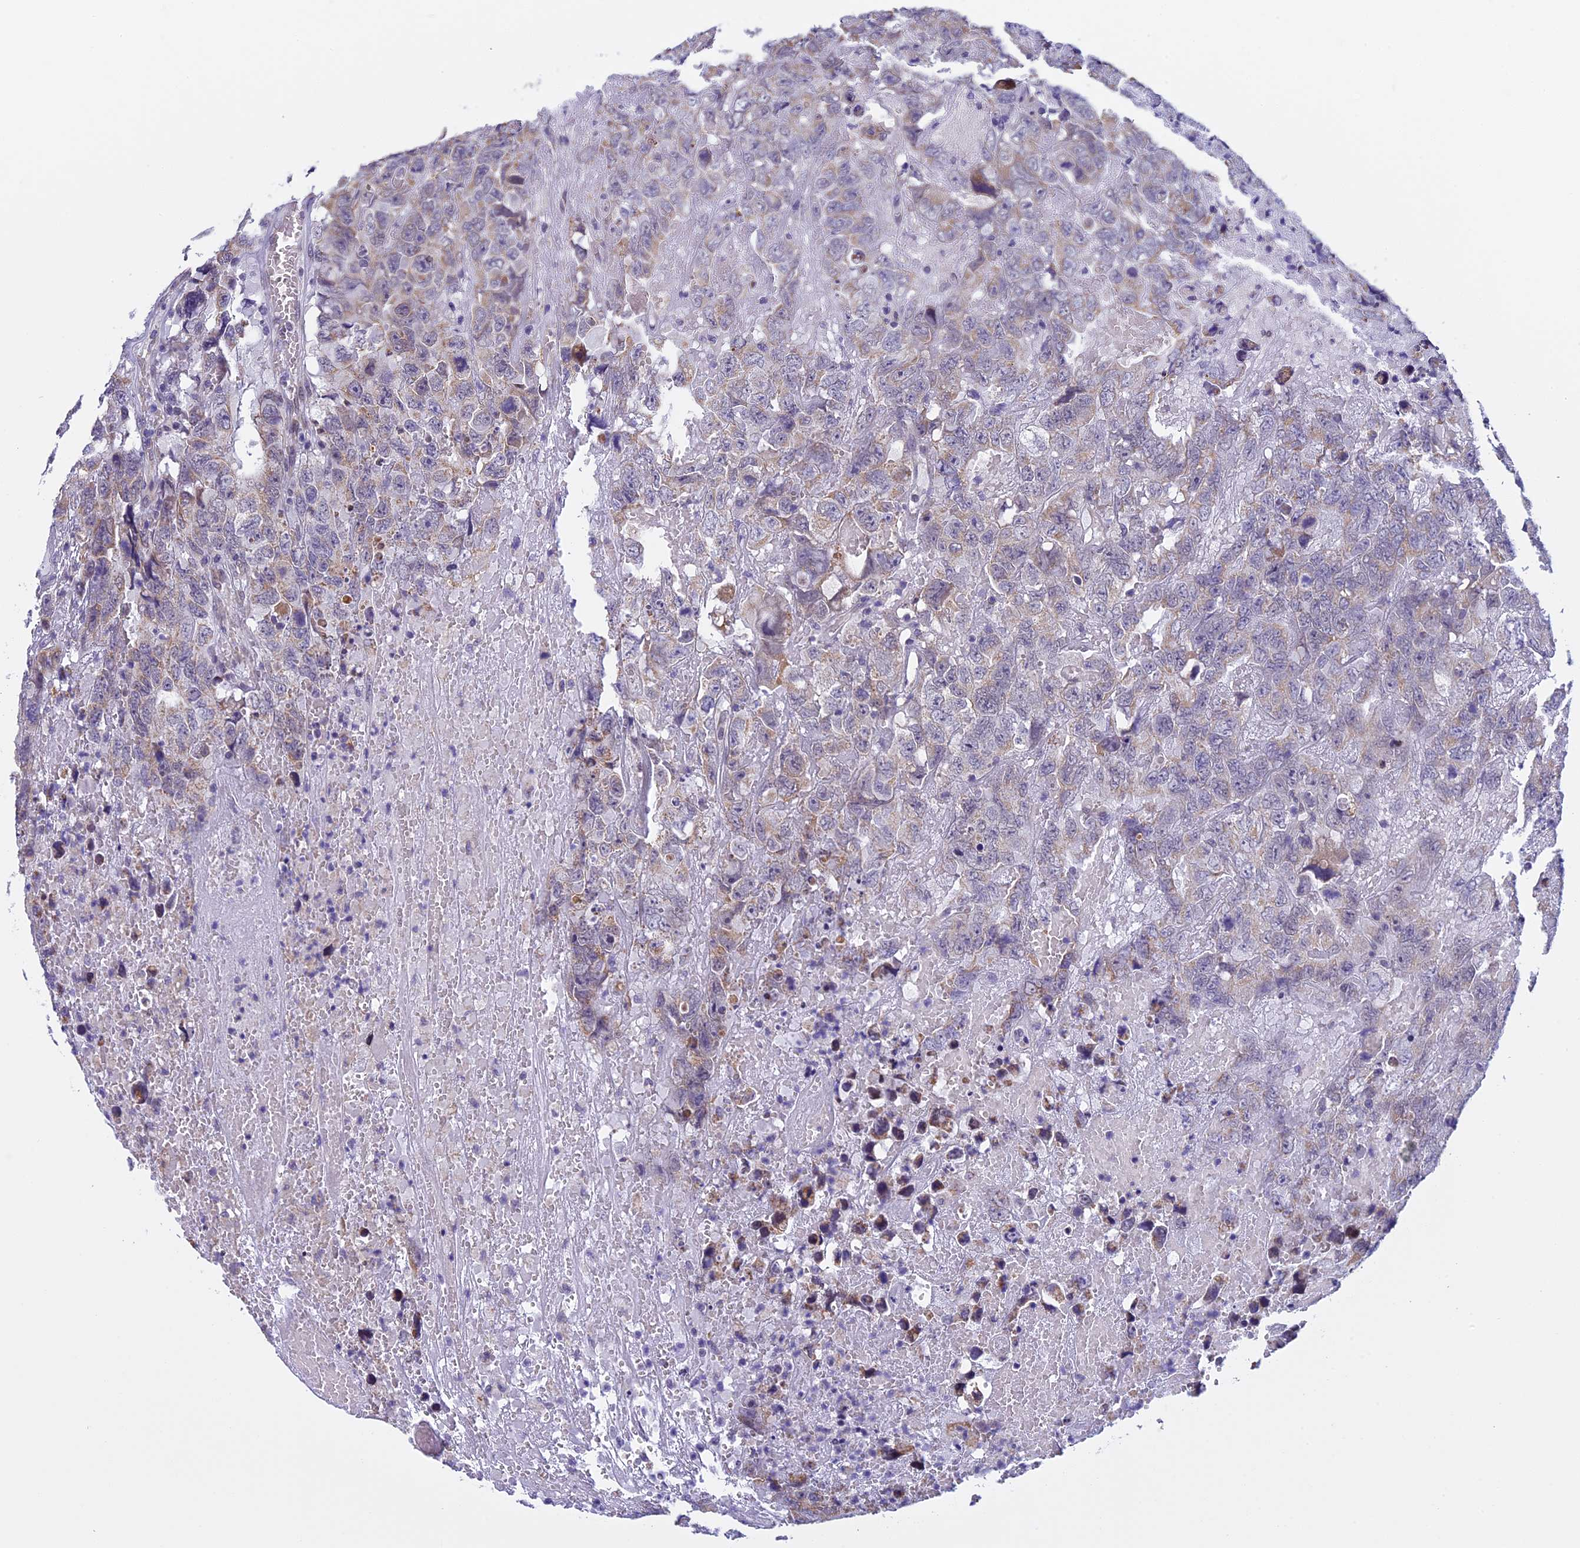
{"staining": {"intensity": "weak", "quantity": "25%-75%", "location": "cytoplasmic/membranous"}, "tissue": "testis cancer", "cell_type": "Tumor cells", "image_type": "cancer", "snomed": [{"axis": "morphology", "description": "Carcinoma, Embryonal, NOS"}, {"axis": "topography", "description": "Testis"}], "caption": "Protein staining of embryonal carcinoma (testis) tissue shows weak cytoplasmic/membranous positivity in about 25%-75% of tumor cells.", "gene": "ZNF317", "patient": {"sex": "male", "age": 45}}